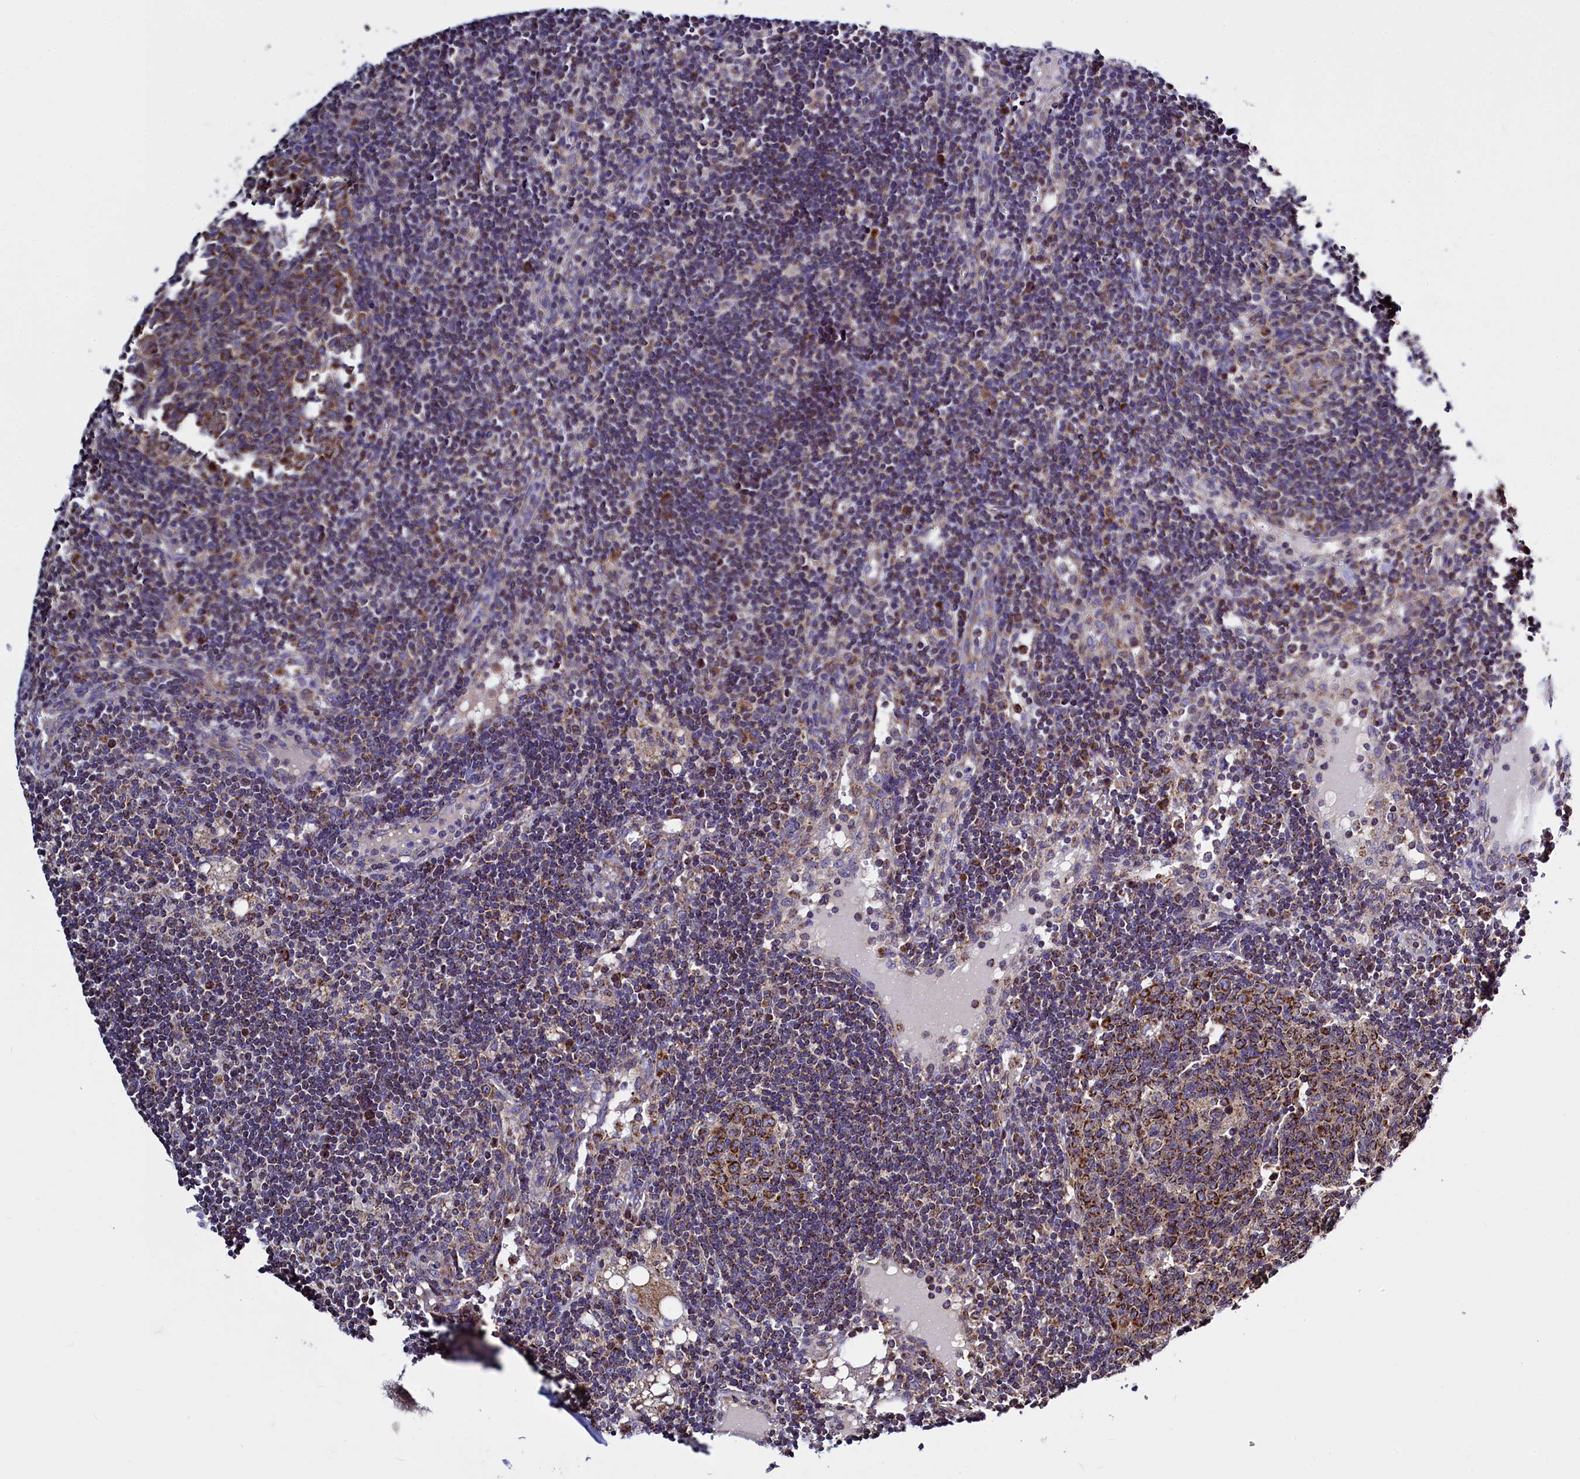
{"staining": {"intensity": "moderate", "quantity": ">75%", "location": "cytoplasmic/membranous"}, "tissue": "lymph node", "cell_type": "Germinal center cells", "image_type": "normal", "snomed": [{"axis": "morphology", "description": "Normal tissue, NOS"}, {"axis": "topography", "description": "Lymph node"}], "caption": "The histopathology image demonstrates staining of normal lymph node, revealing moderate cytoplasmic/membranous protein staining (brown color) within germinal center cells. Immunohistochemistry stains the protein in brown and the nuclei are stained blue.", "gene": "IFT122", "patient": {"sex": "female", "age": 73}}